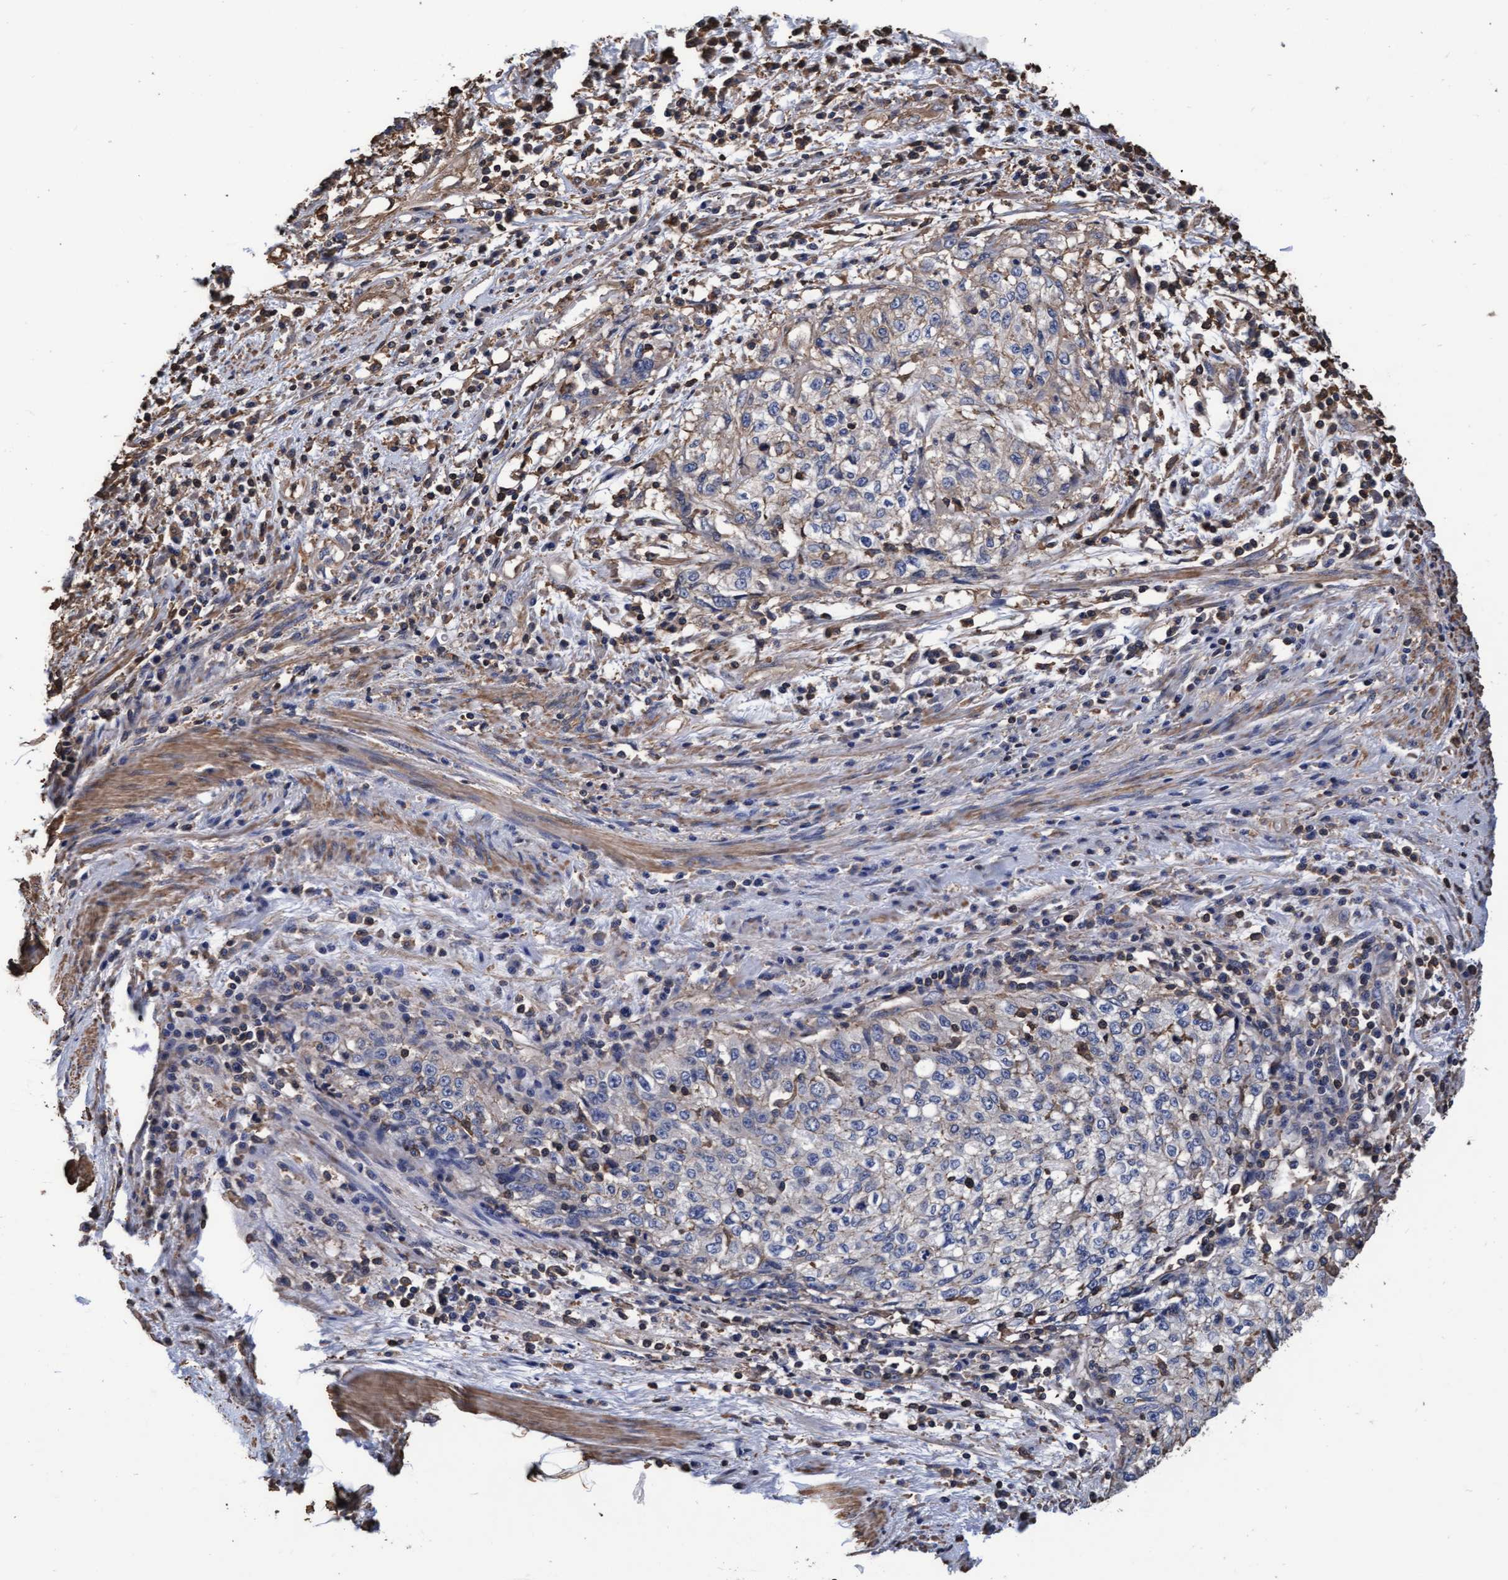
{"staining": {"intensity": "weak", "quantity": "<25%", "location": "cytoplasmic/membranous"}, "tissue": "cervical cancer", "cell_type": "Tumor cells", "image_type": "cancer", "snomed": [{"axis": "morphology", "description": "Squamous cell carcinoma, NOS"}, {"axis": "topography", "description": "Cervix"}], "caption": "Tumor cells are negative for protein expression in human cervical cancer. Brightfield microscopy of IHC stained with DAB (3,3'-diaminobenzidine) (brown) and hematoxylin (blue), captured at high magnification.", "gene": "GRHPR", "patient": {"sex": "female", "age": 57}}